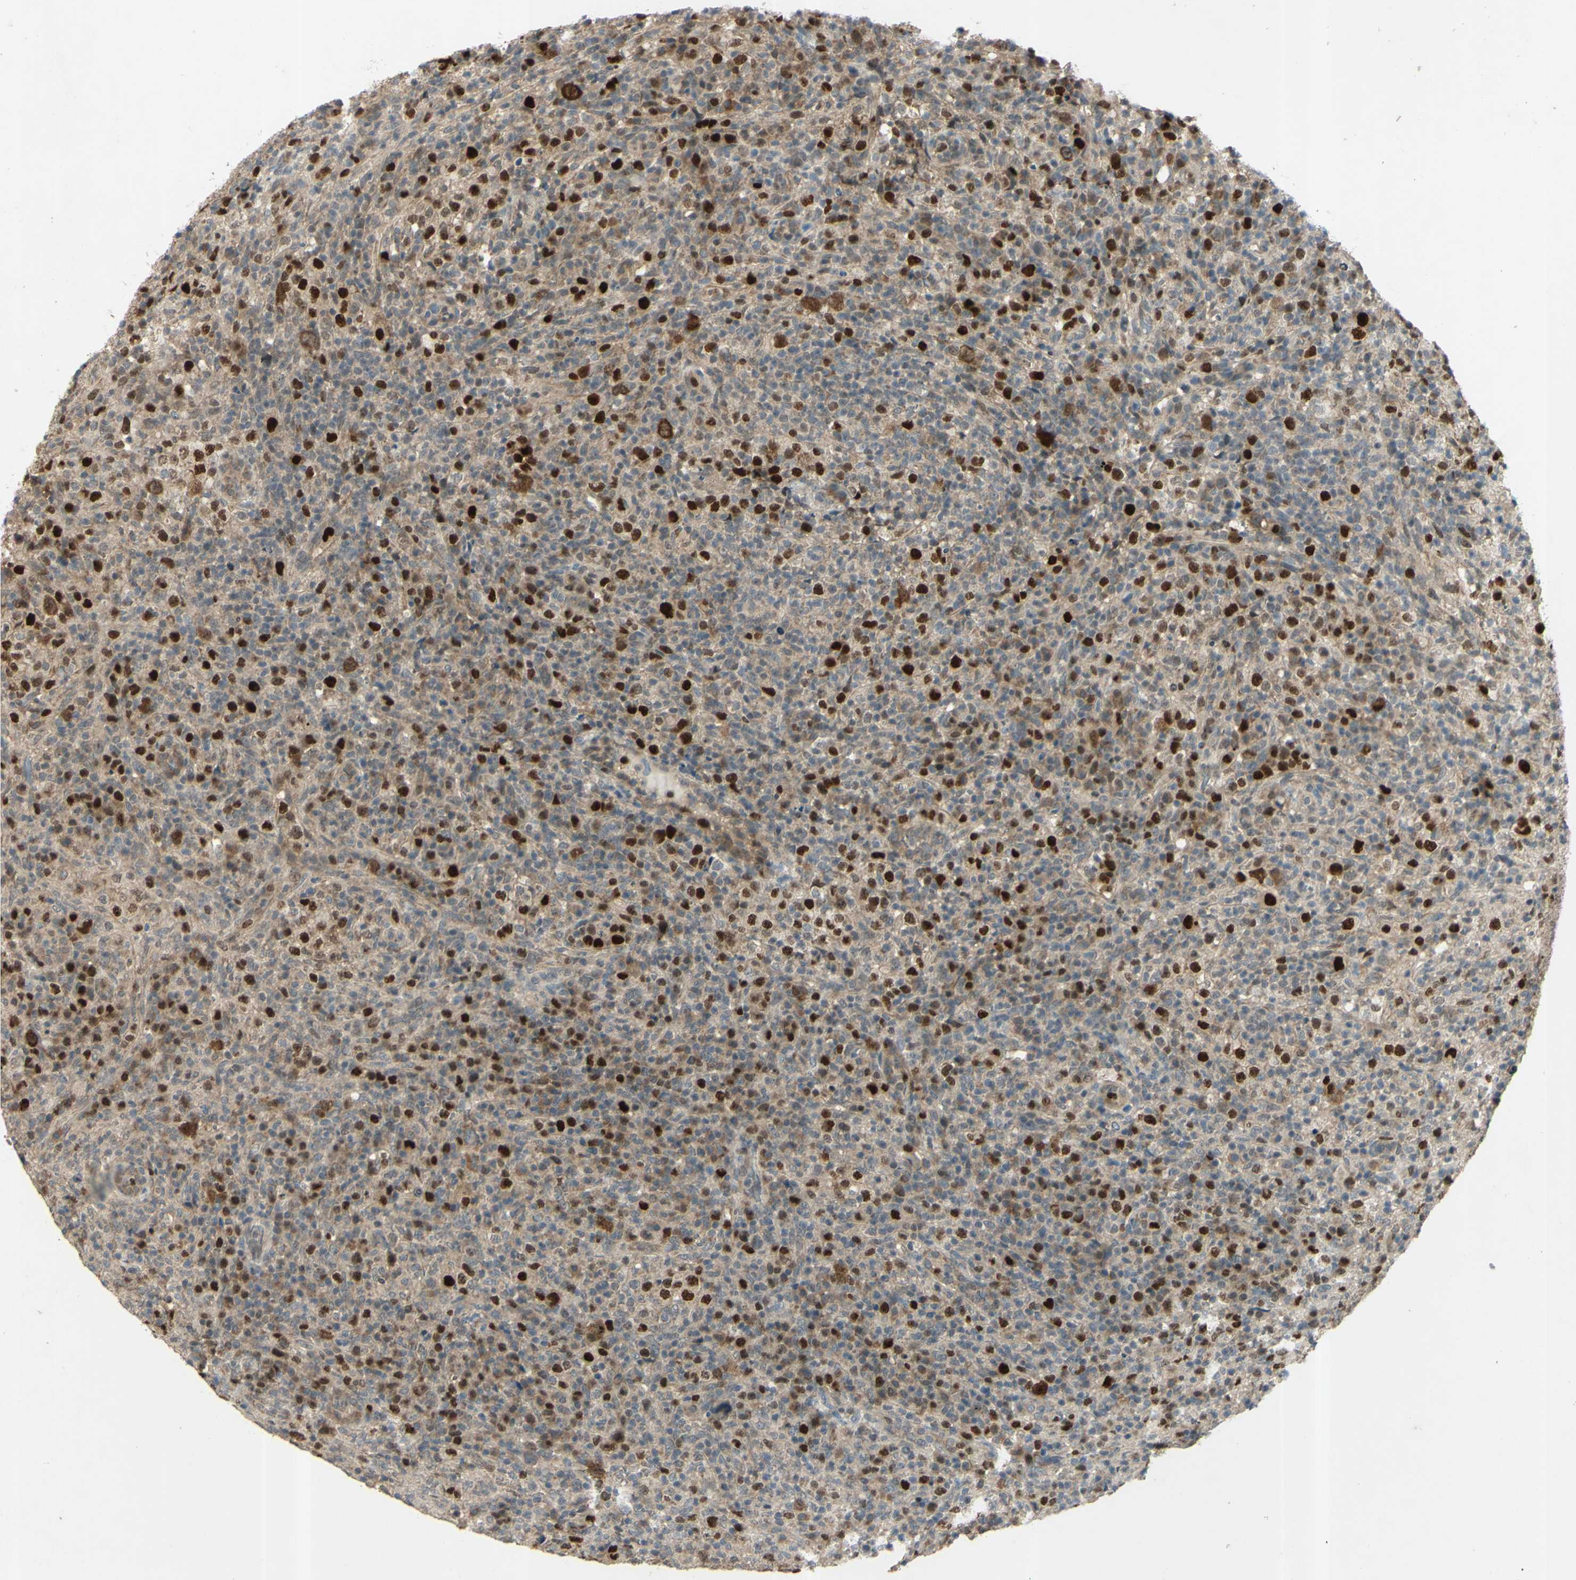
{"staining": {"intensity": "strong", "quantity": "25%-75%", "location": "nuclear"}, "tissue": "lymphoma", "cell_type": "Tumor cells", "image_type": "cancer", "snomed": [{"axis": "morphology", "description": "Malignant lymphoma, non-Hodgkin's type, High grade"}, {"axis": "topography", "description": "Lymph node"}], "caption": "Immunohistochemical staining of malignant lymphoma, non-Hodgkin's type (high-grade) reveals high levels of strong nuclear protein staining in approximately 25%-75% of tumor cells.", "gene": "RAD18", "patient": {"sex": "female", "age": 76}}